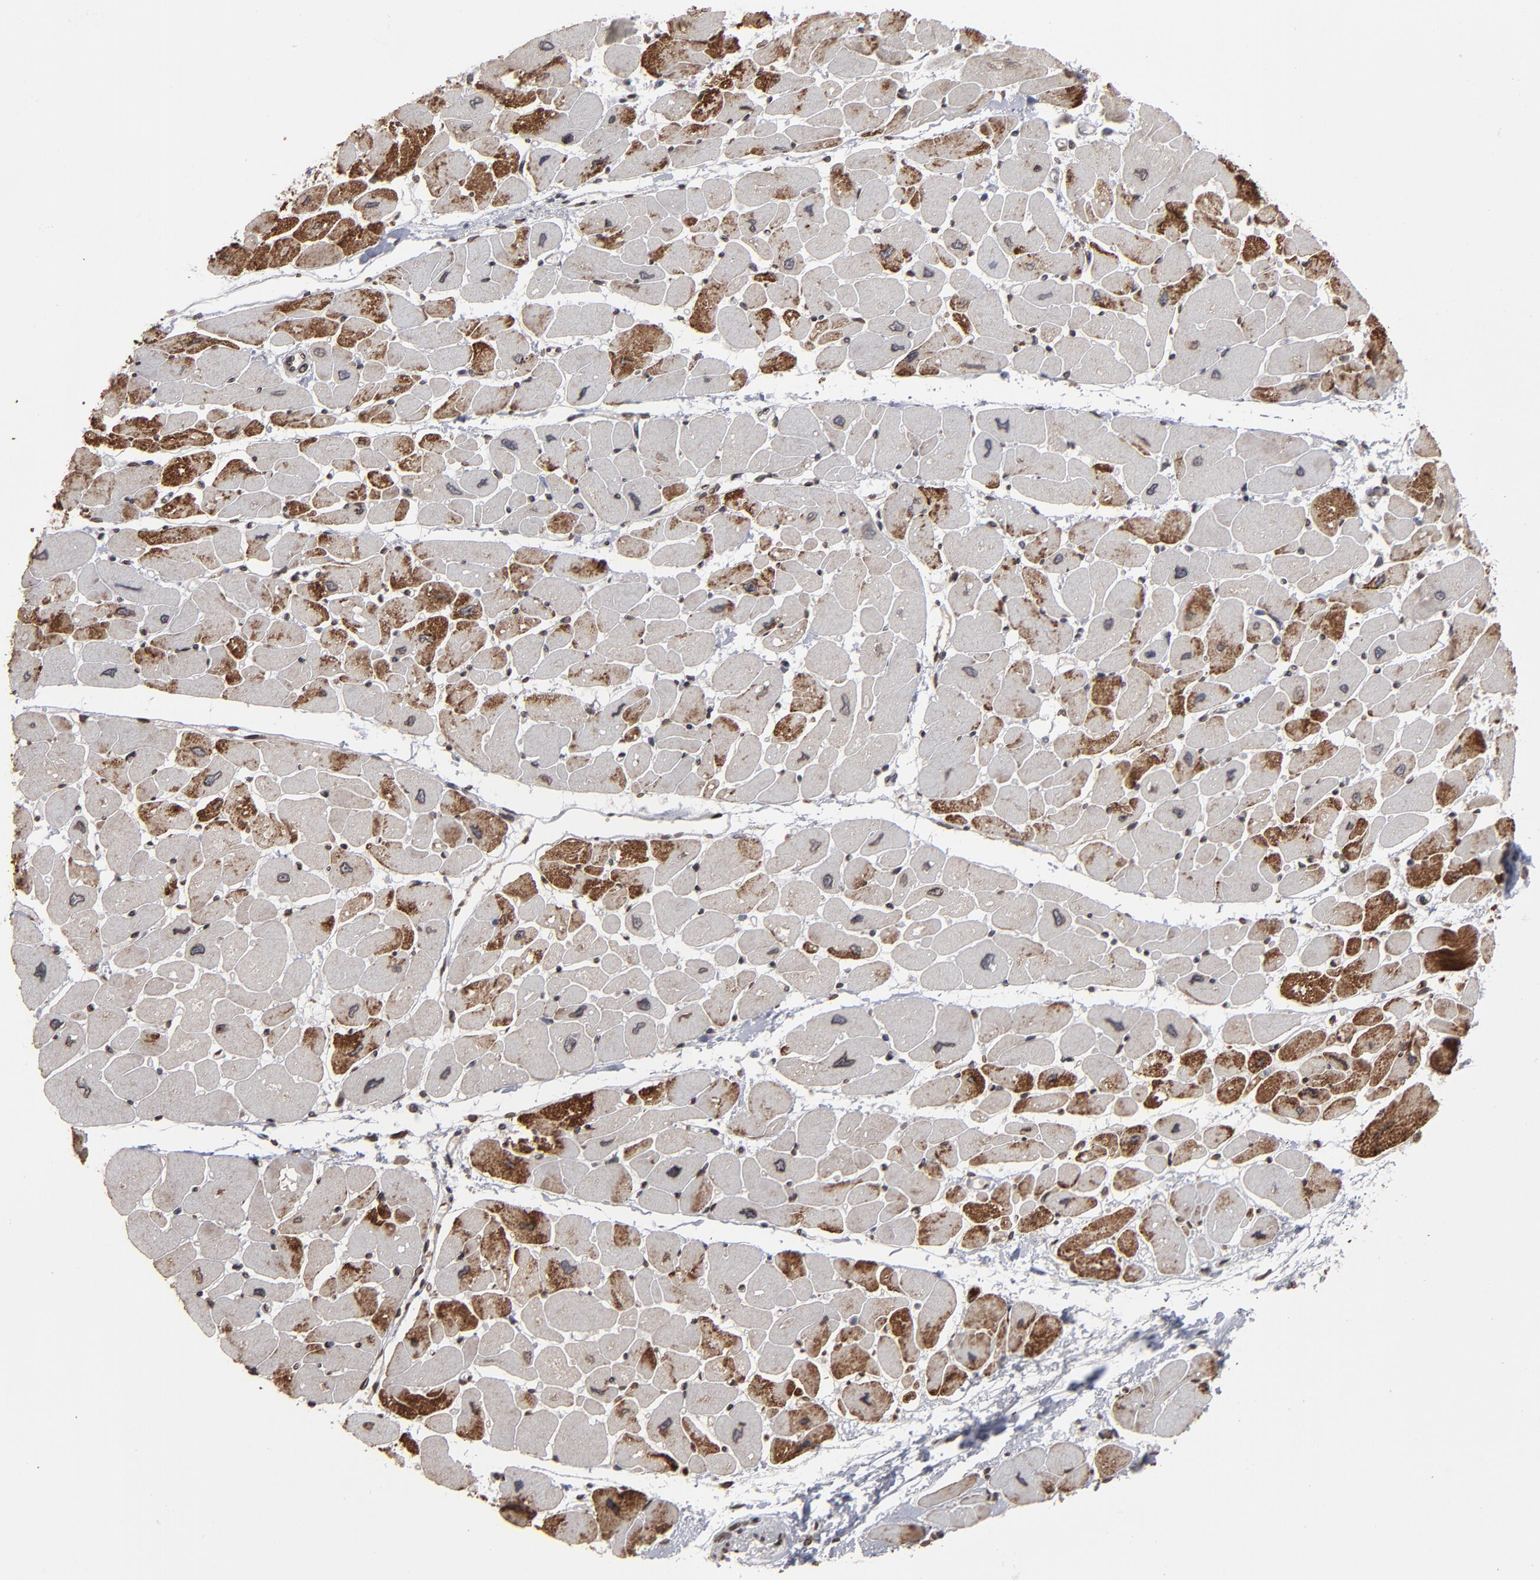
{"staining": {"intensity": "moderate", "quantity": "25%-75%", "location": "cytoplasmic/membranous"}, "tissue": "heart muscle", "cell_type": "Cardiomyocytes", "image_type": "normal", "snomed": [{"axis": "morphology", "description": "Normal tissue, NOS"}, {"axis": "topography", "description": "Heart"}], "caption": "Immunohistochemistry (IHC) histopathology image of benign heart muscle: heart muscle stained using immunohistochemistry displays medium levels of moderate protein expression localized specifically in the cytoplasmic/membranous of cardiomyocytes, appearing as a cytoplasmic/membranous brown color.", "gene": "BAZ1A", "patient": {"sex": "female", "age": 54}}